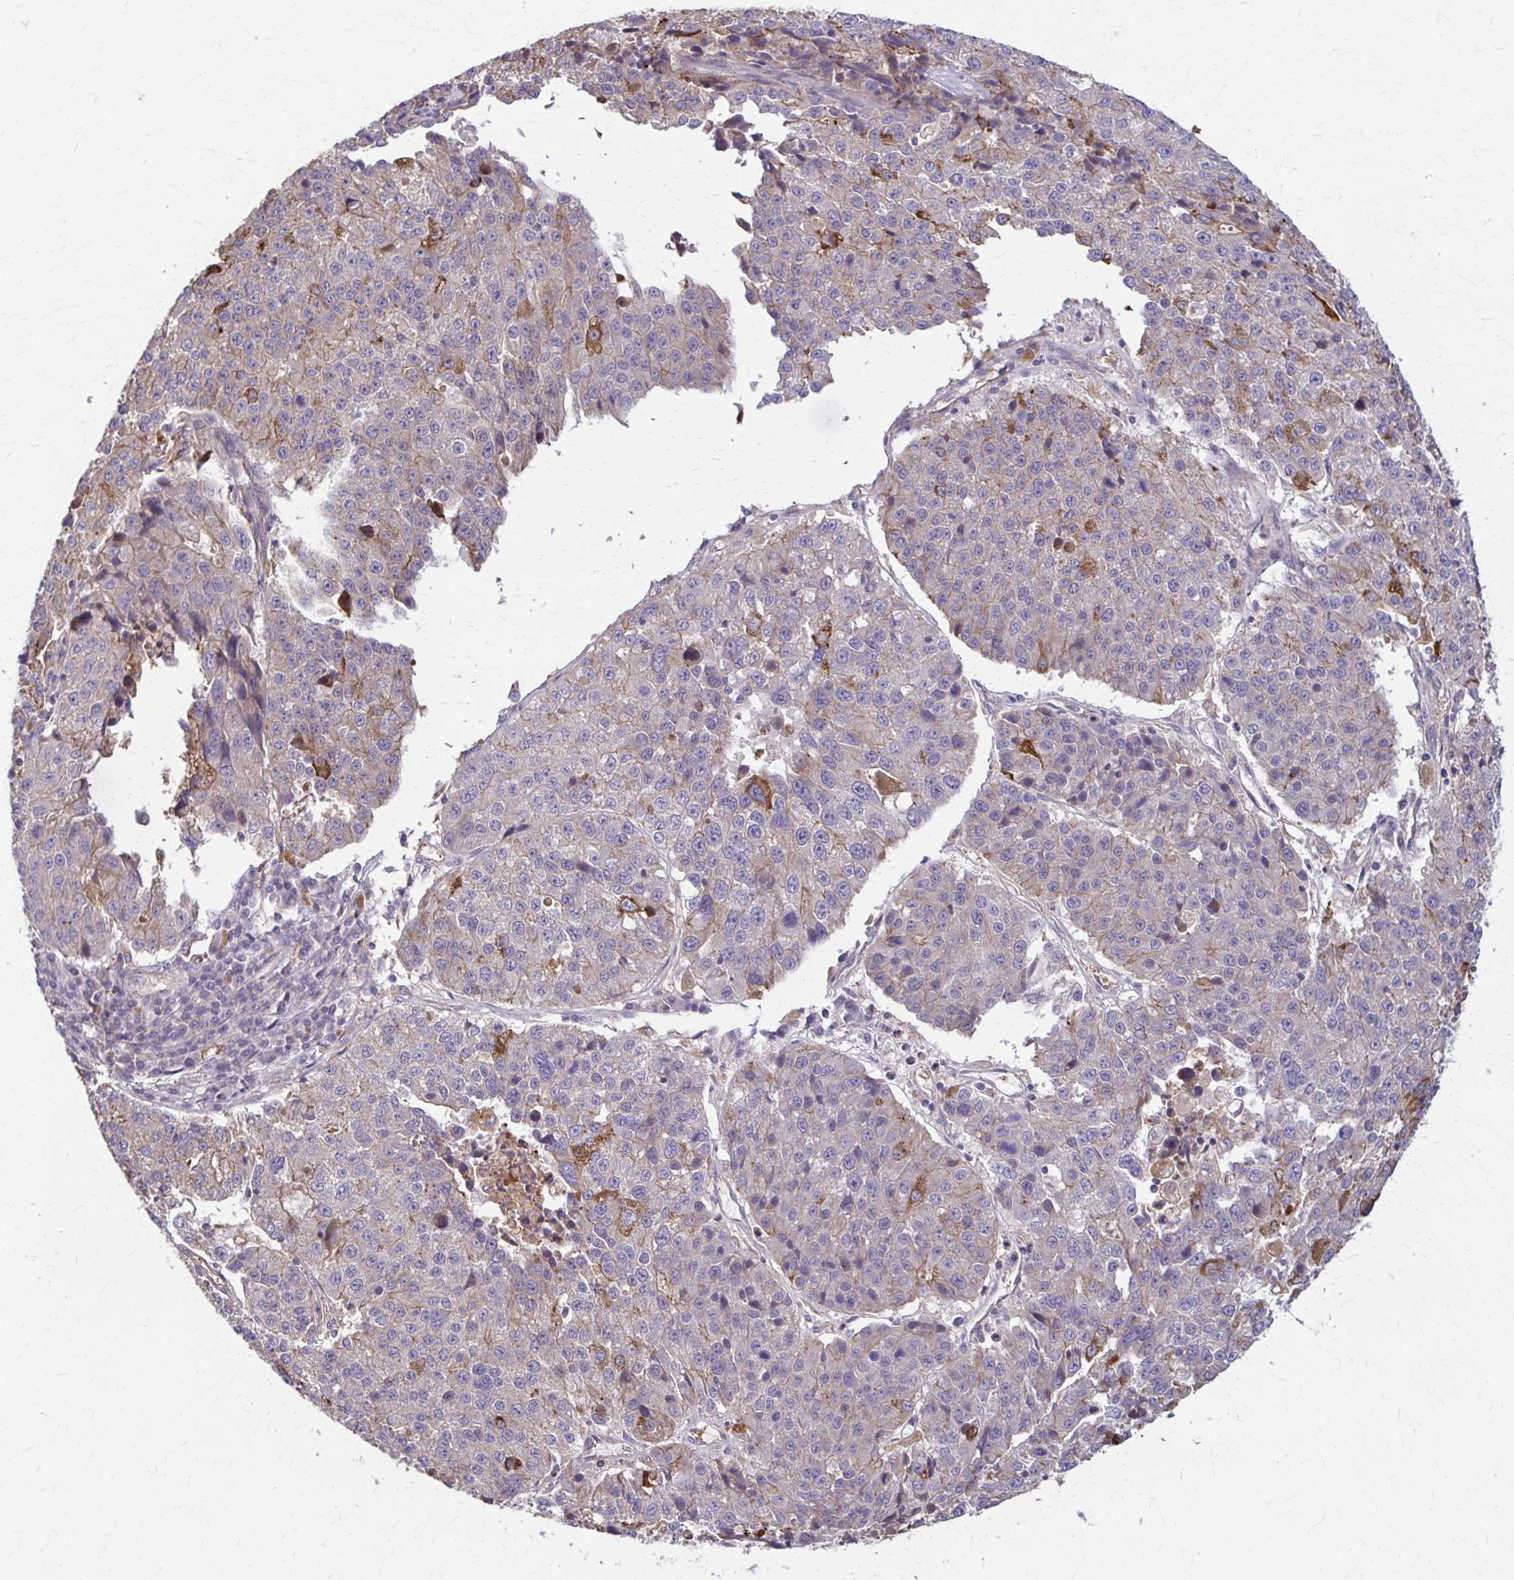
{"staining": {"intensity": "negative", "quantity": "none", "location": "none"}, "tissue": "stomach cancer", "cell_type": "Tumor cells", "image_type": "cancer", "snomed": [{"axis": "morphology", "description": "Adenocarcinoma, NOS"}, {"axis": "topography", "description": "Stomach"}], "caption": "High power microscopy photomicrograph of an immunohistochemistry image of stomach adenocarcinoma, revealing no significant expression in tumor cells.", "gene": "DSP", "patient": {"sex": "male", "age": 71}}